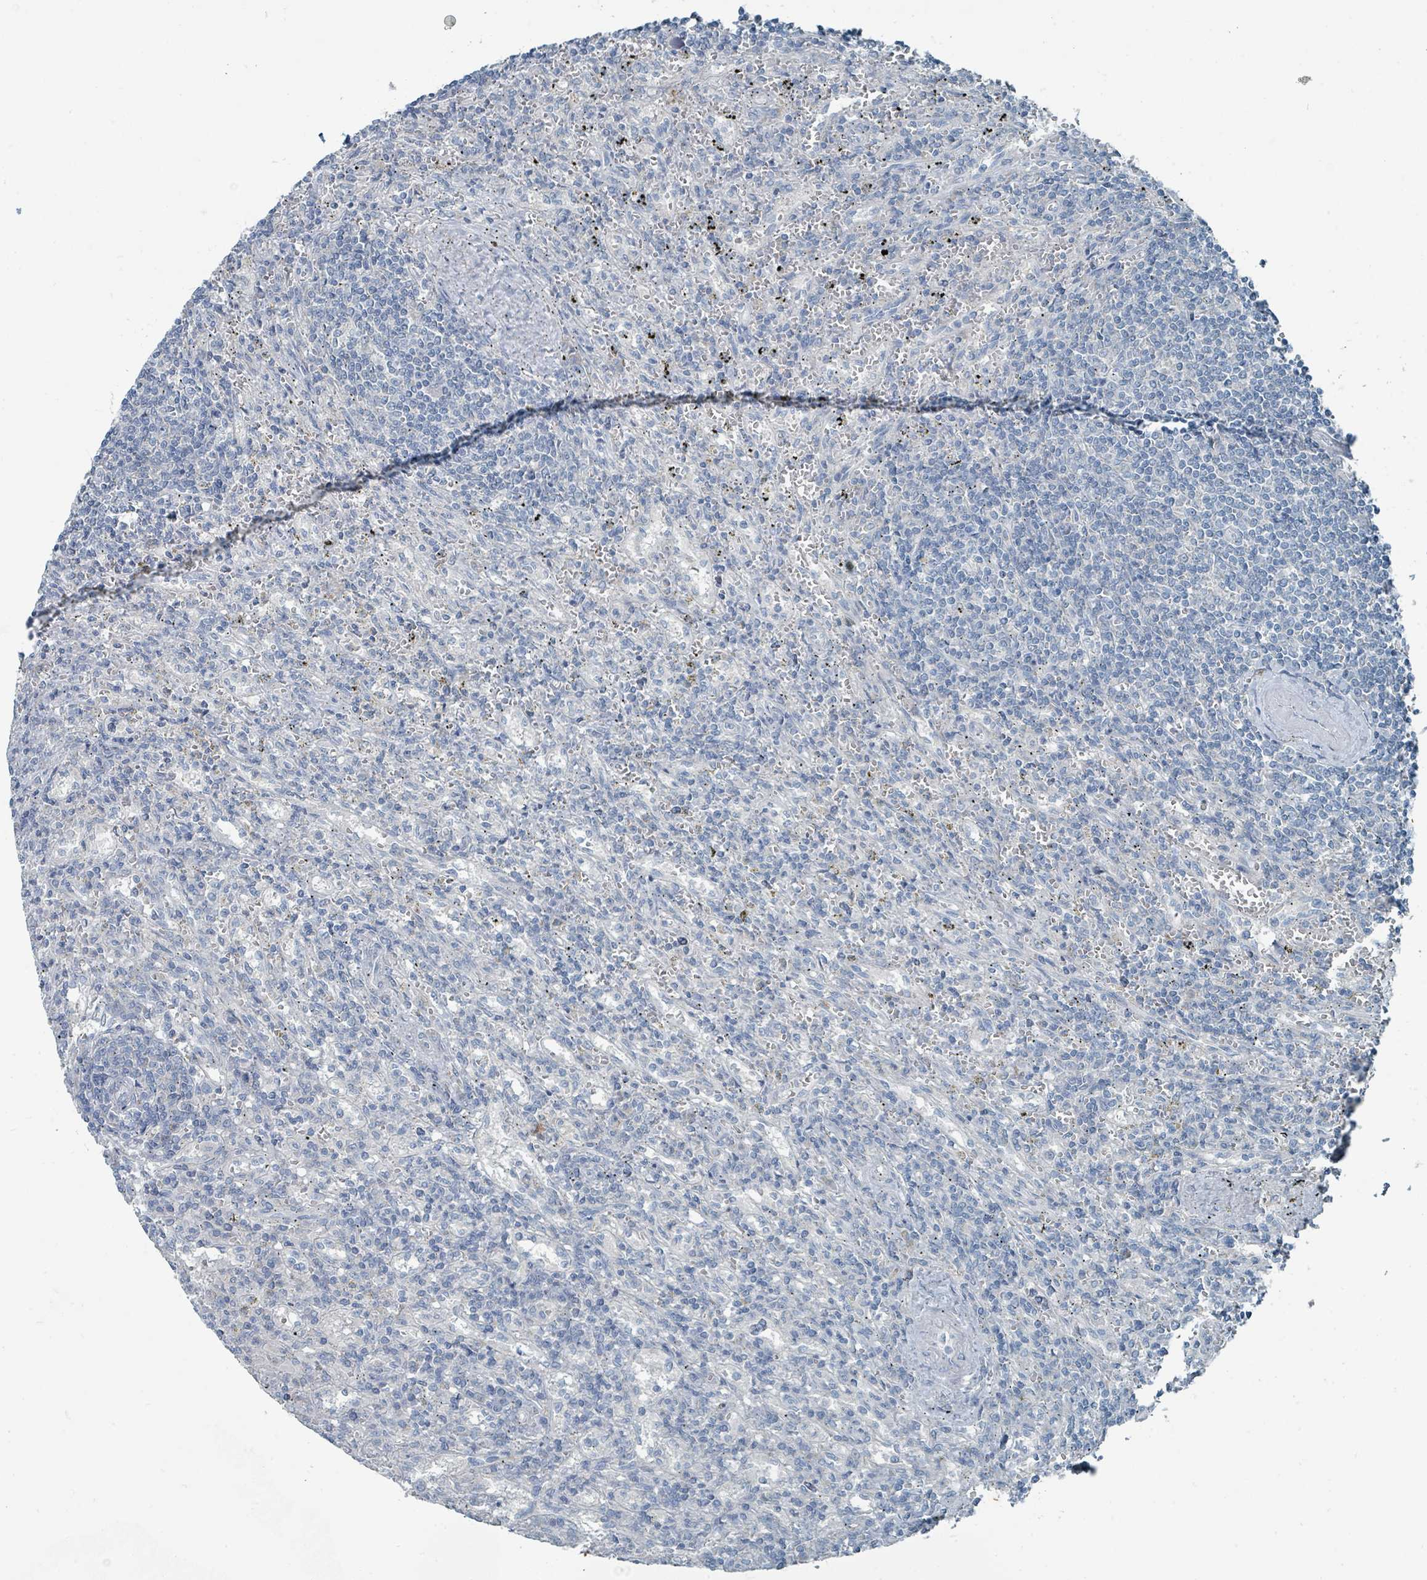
{"staining": {"intensity": "negative", "quantity": "none", "location": "none"}, "tissue": "lymphoma", "cell_type": "Tumor cells", "image_type": "cancer", "snomed": [{"axis": "morphology", "description": "Malignant lymphoma, non-Hodgkin's type, Low grade"}, {"axis": "topography", "description": "Spleen"}], "caption": "A high-resolution photomicrograph shows immunohistochemistry (IHC) staining of low-grade malignant lymphoma, non-Hodgkin's type, which exhibits no significant positivity in tumor cells.", "gene": "RASA4", "patient": {"sex": "male", "age": 76}}